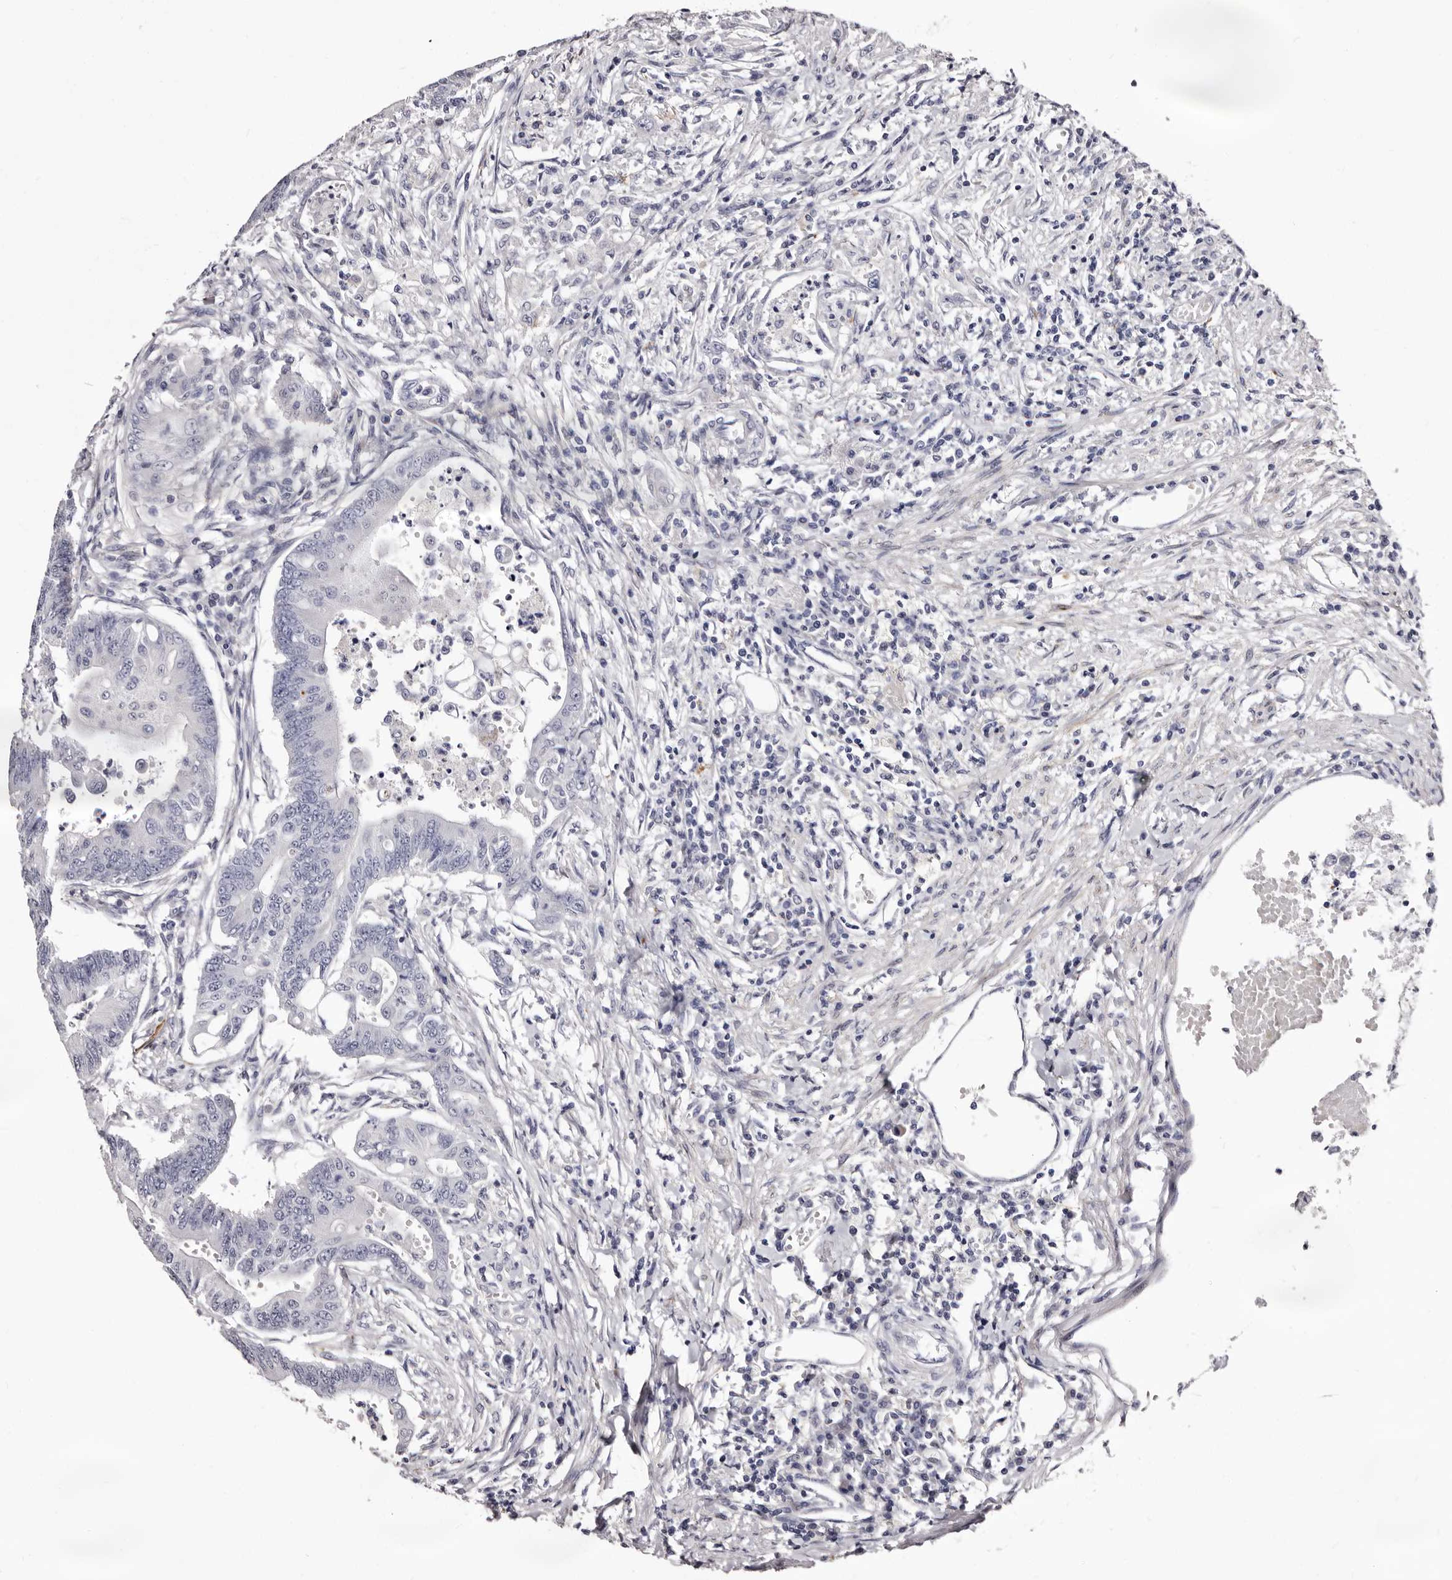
{"staining": {"intensity": "negative", "quantity": "none", "location": "none"}, "tissue": "colorectal cancer", "cell_type": "Tumor cells", "image_type": "cancer", "snomed": [{"axis": "morphology", "description": "Adenoma, NOS"}, {"axis": "morphology", "description": "Adenocarcinoma, NOS"}, {"axis": "topography", "description": "Colon"}], "caption": "DAB (3,3'-diaminobenzidine) immunohistochemical staining of human colorectal adenocarcinoma displays no significant positivity in tumor cells.", "gene": "AUNIP", "patient": {"sex": "male", "age": 79}}